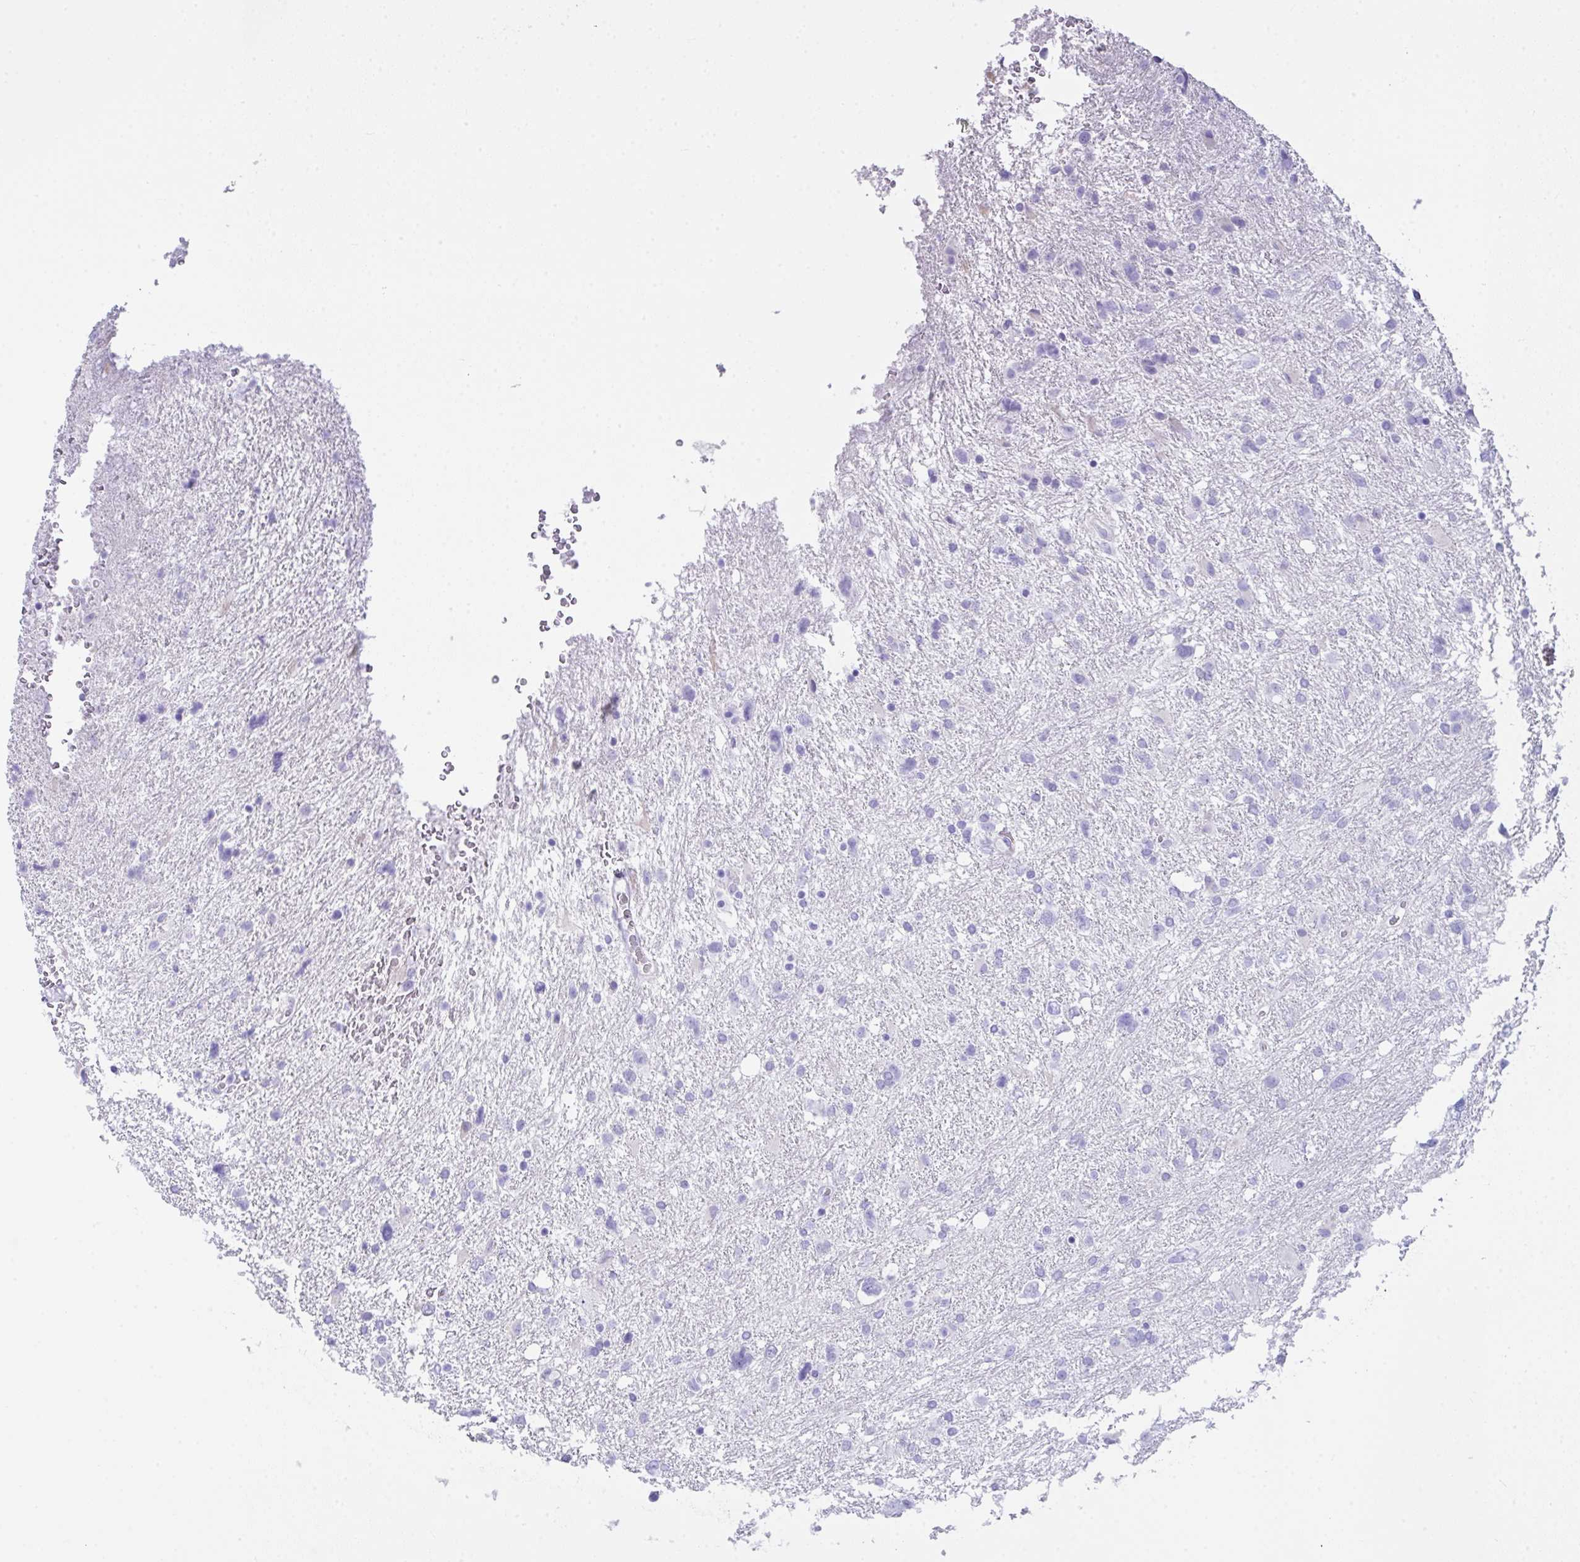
{"staining": {"intensity": "negative", "quantity": "none", "location": "none"}, "tissue": "glioma", "cell_type": "Tumor cells", "image_type": "cancer", "snomed": [{"axis": "morphology", "description": "Glioma, malignant, High grade"}, {"axis": "topography", "description": "Brain"}], "caption": "Immunohistochemical staining of malignant high-grade glioma exhibits no significant positivity in tumor cells. The staining was performed using DAB (3,3'-diaminobenzidine) to visualize the protein expression in brown, while the nuclei were stained in blue with hematoxylin (Magnification: 20x).", "gene": "LGALS4", "patient": {"sex": "male", "age": 61}}